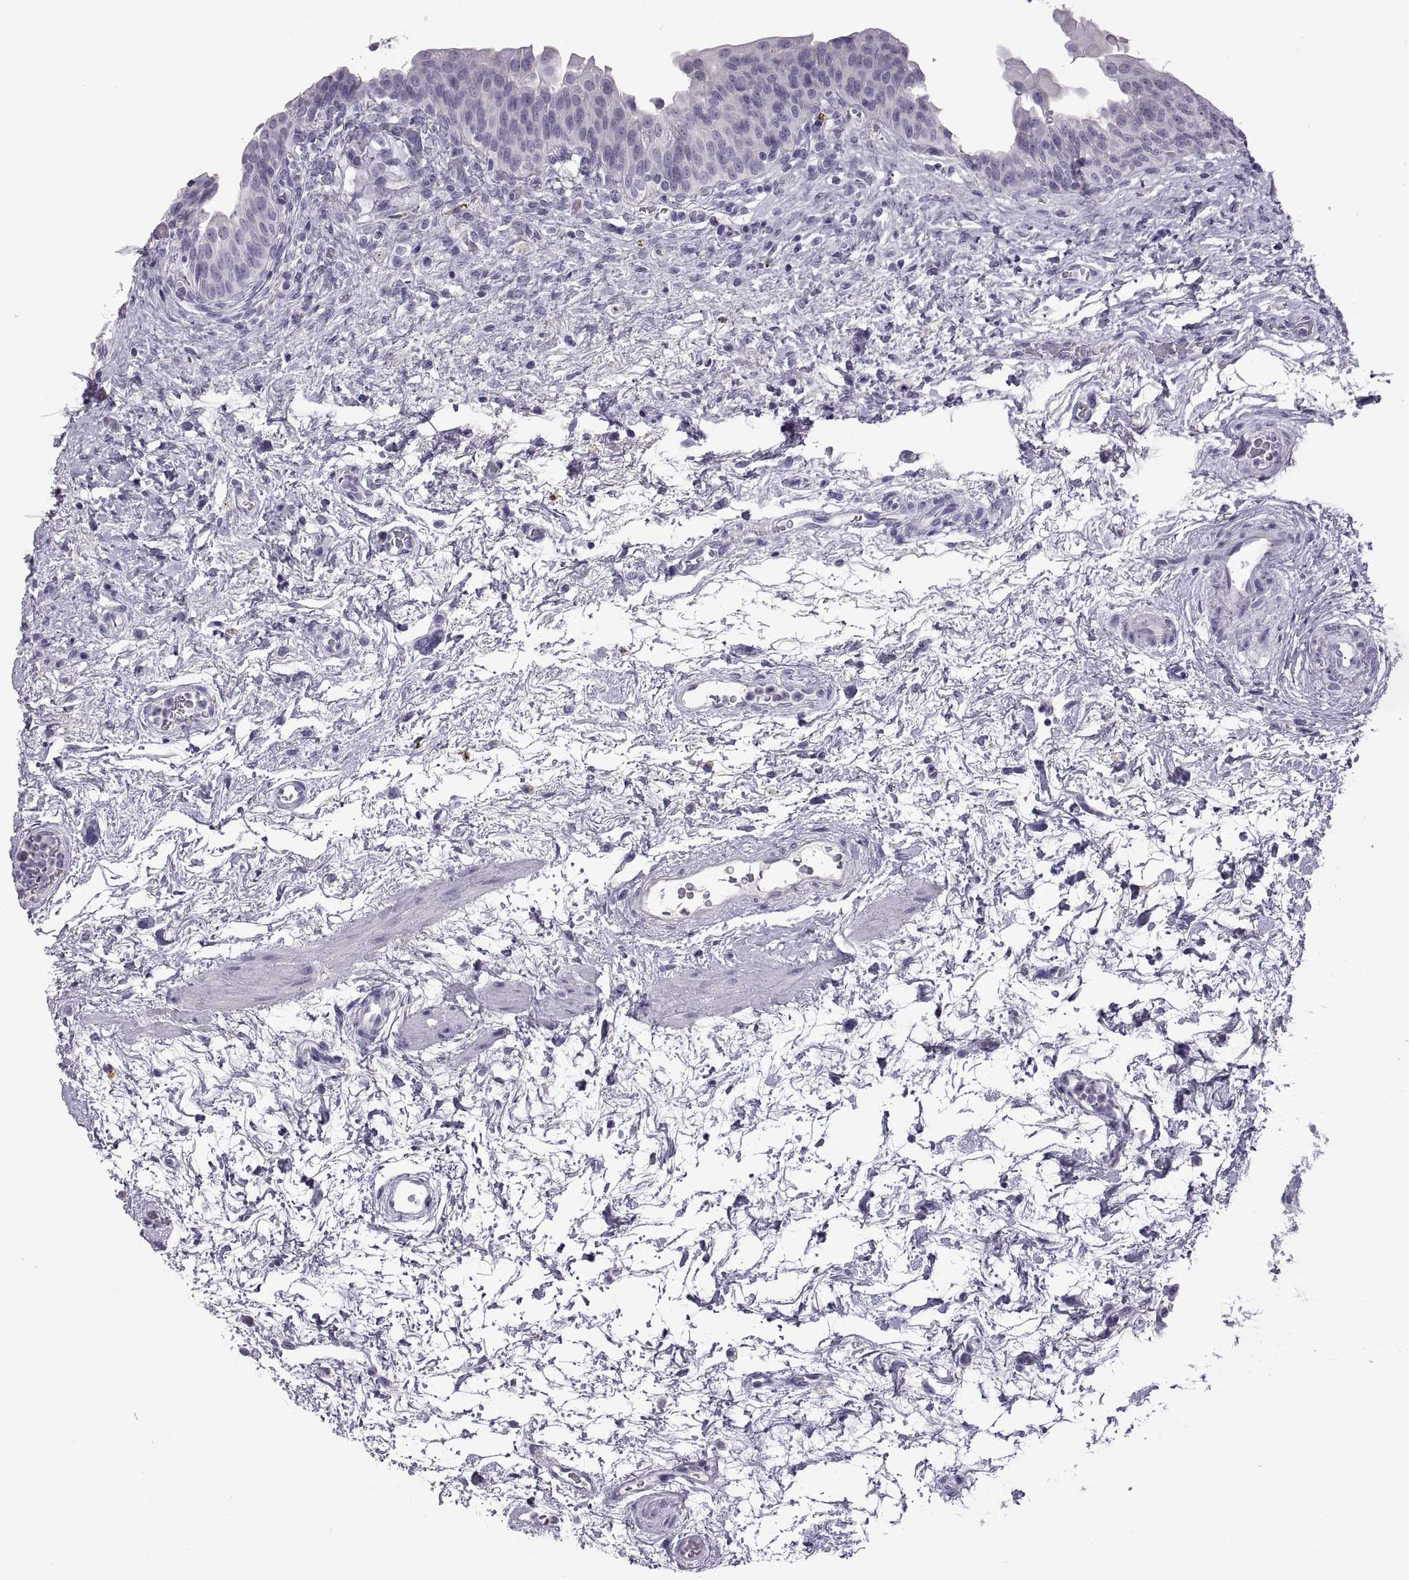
{"staining": {"intensity": "negative", "quantity": "none", "location": "none"}, "tissue": "urinary bladder", "cell_type": "Urothelial cells", "image_type": "normal", "snomed": [{"axis": "morphology", "description": "Normal tissue, NOS"}, {"axis": "topography", "description": "Urinary bladder"}], "caption": "Human urinary bladder stained for a protein using IHC reveals no positivity in urothelial cells.", "gene": "RDM1", "patient": {"sex": "male", "age": 69}}